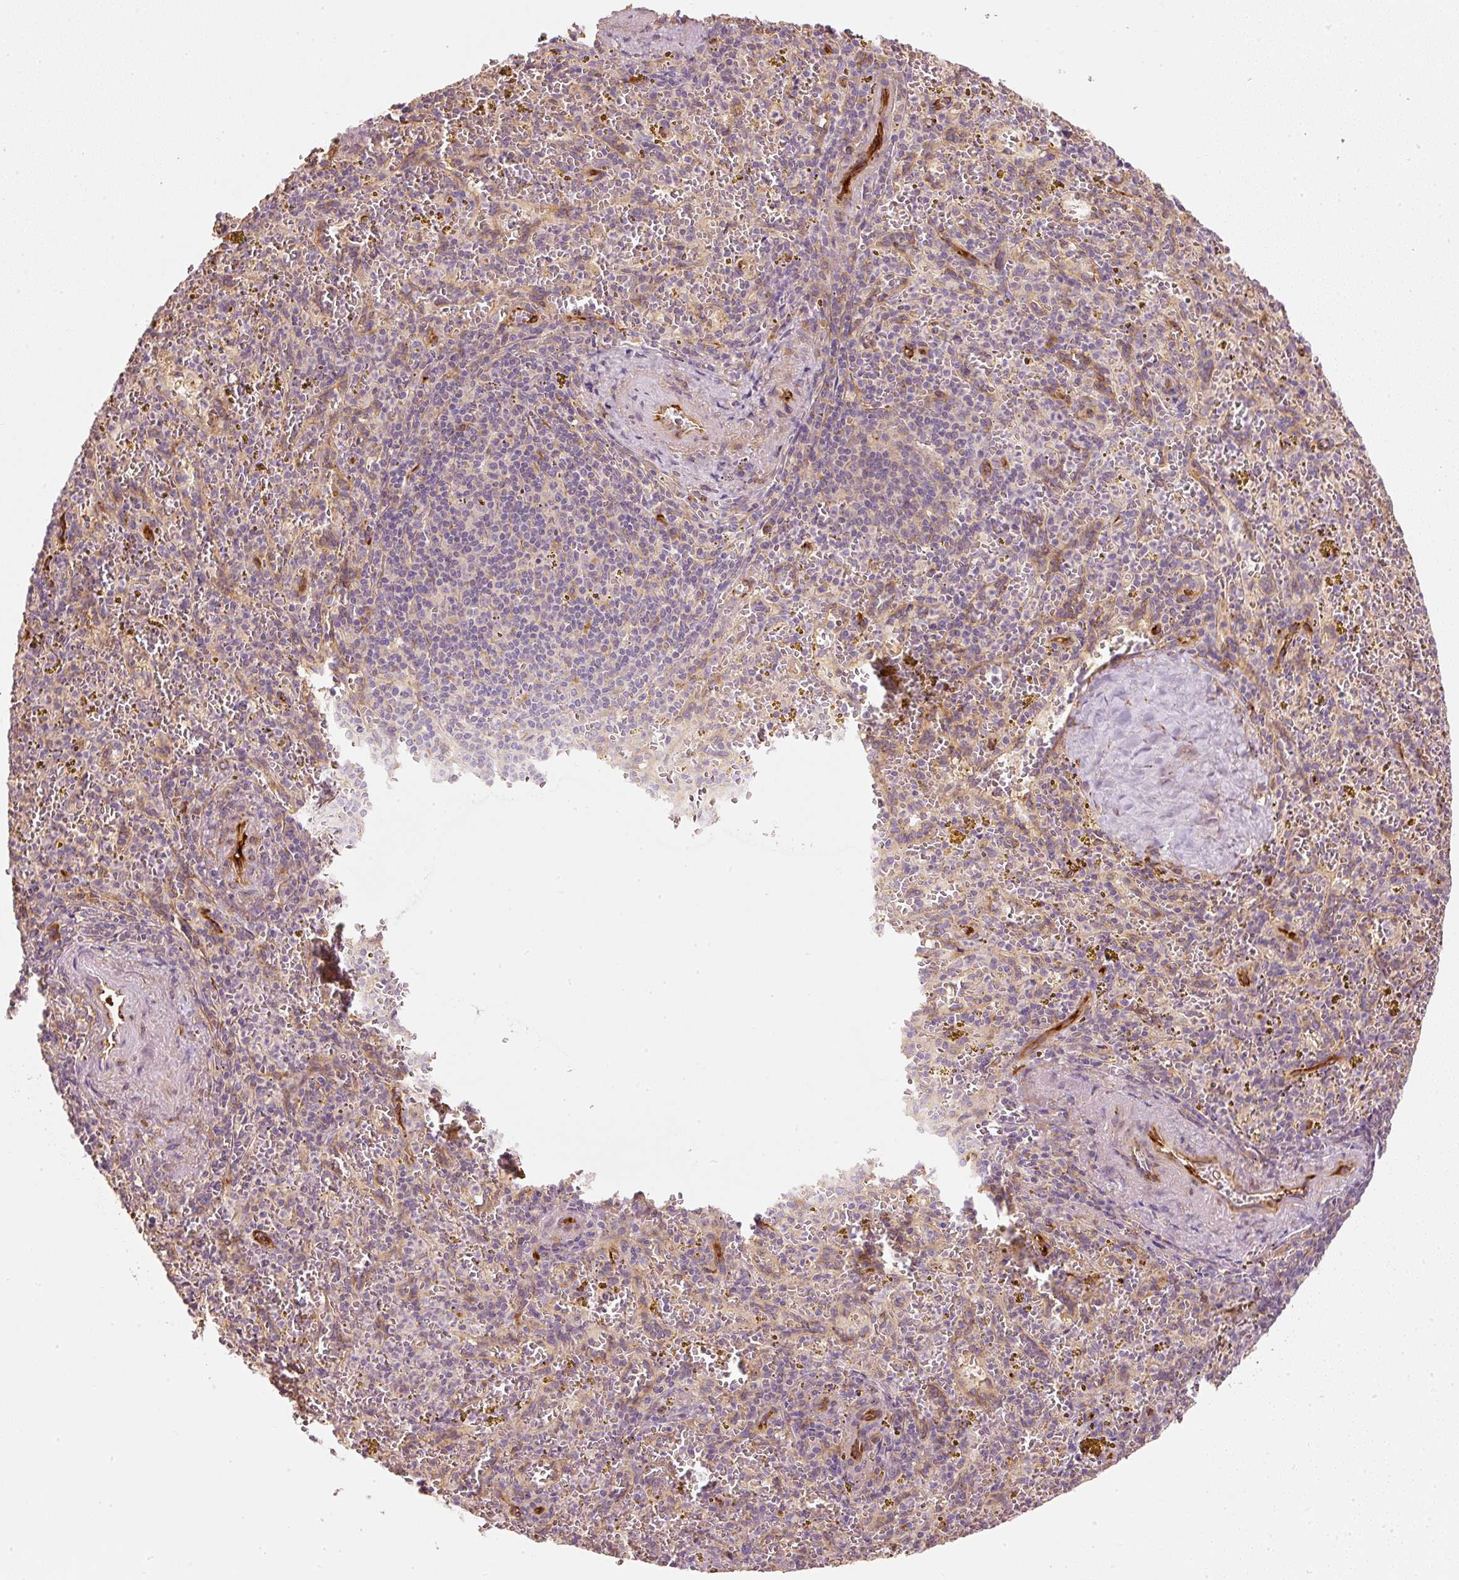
{"staining": {"intensity": "negative", "quantity": "none", "location": "none"}, "tissue": "spleen", "cell_type": "Cells in red pulp", "image_type": "normal", "snomed": [{"axis": "morphology", "description": "Normal tissue, NOS"}, {"axis": "topography", "description": "Spleen"}], "caption": "An immunohistochemistry micrograph of benign spleen is shown. There is no staining in cells in red pulp of spleen.", "gene": "RNF167", "patient": {"sex": "male", "age": 57}}